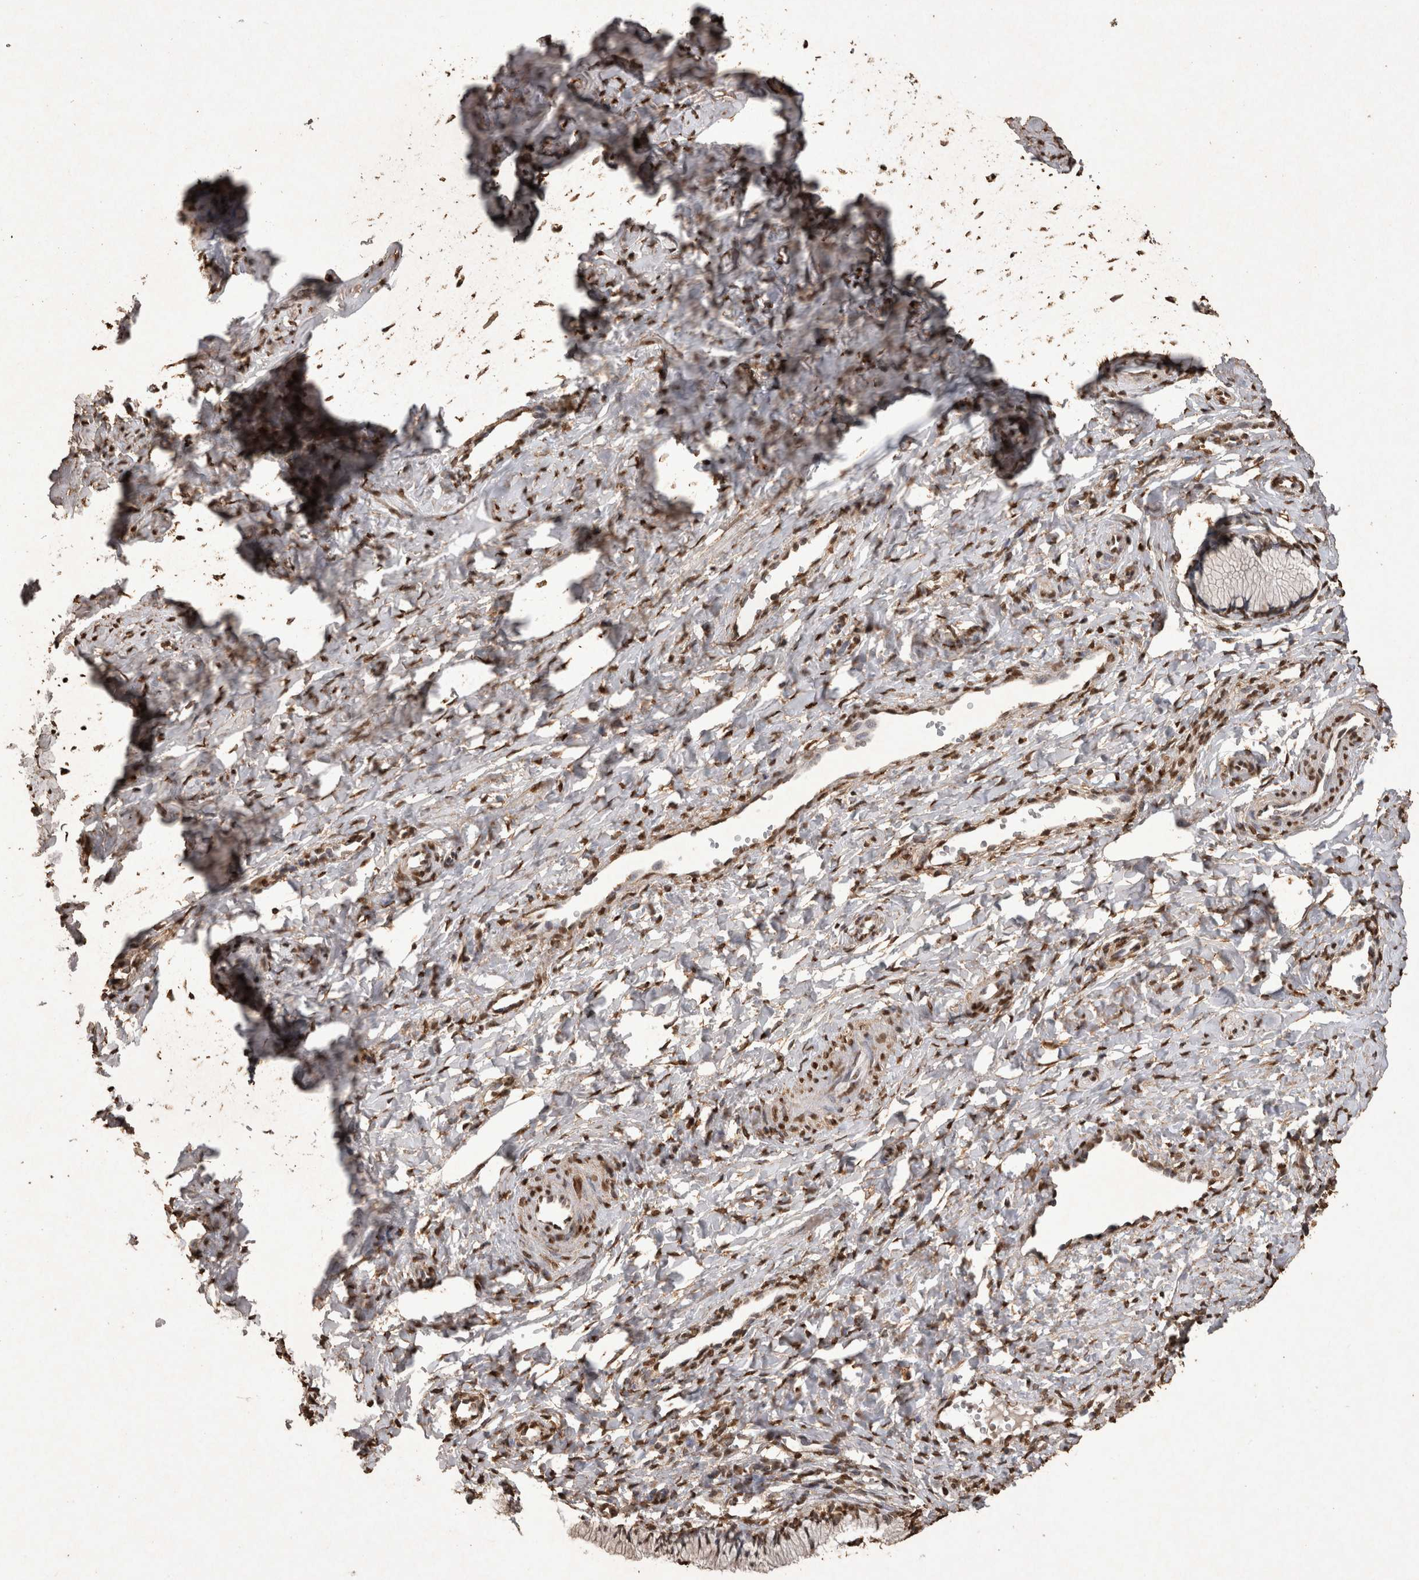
{"staining": {"intensity": "moderate", "quantity": ">75%", "location": "nuclear"}, "tissue": "cervix", "cell_type": "Glandular cells", "image_type": "normal", "snomed": [{"axis": "morphology", "description": "Normal tissue, NOS"}, {"axis": "topography", "description": "Cervix"}], "caption": "Immunohistochemical staining of unremarkable human cervix exhibits medium levels of moderate nuclear expression in approximately >75% of glandular cells. The staining was performed using DAB to visualize the protein expression in brown, while the nuclei were stained in blue with hematoxylin (Magnification: 20x).", "gene": "OAS2", "patient": {"sex": "female", "age": 27}}